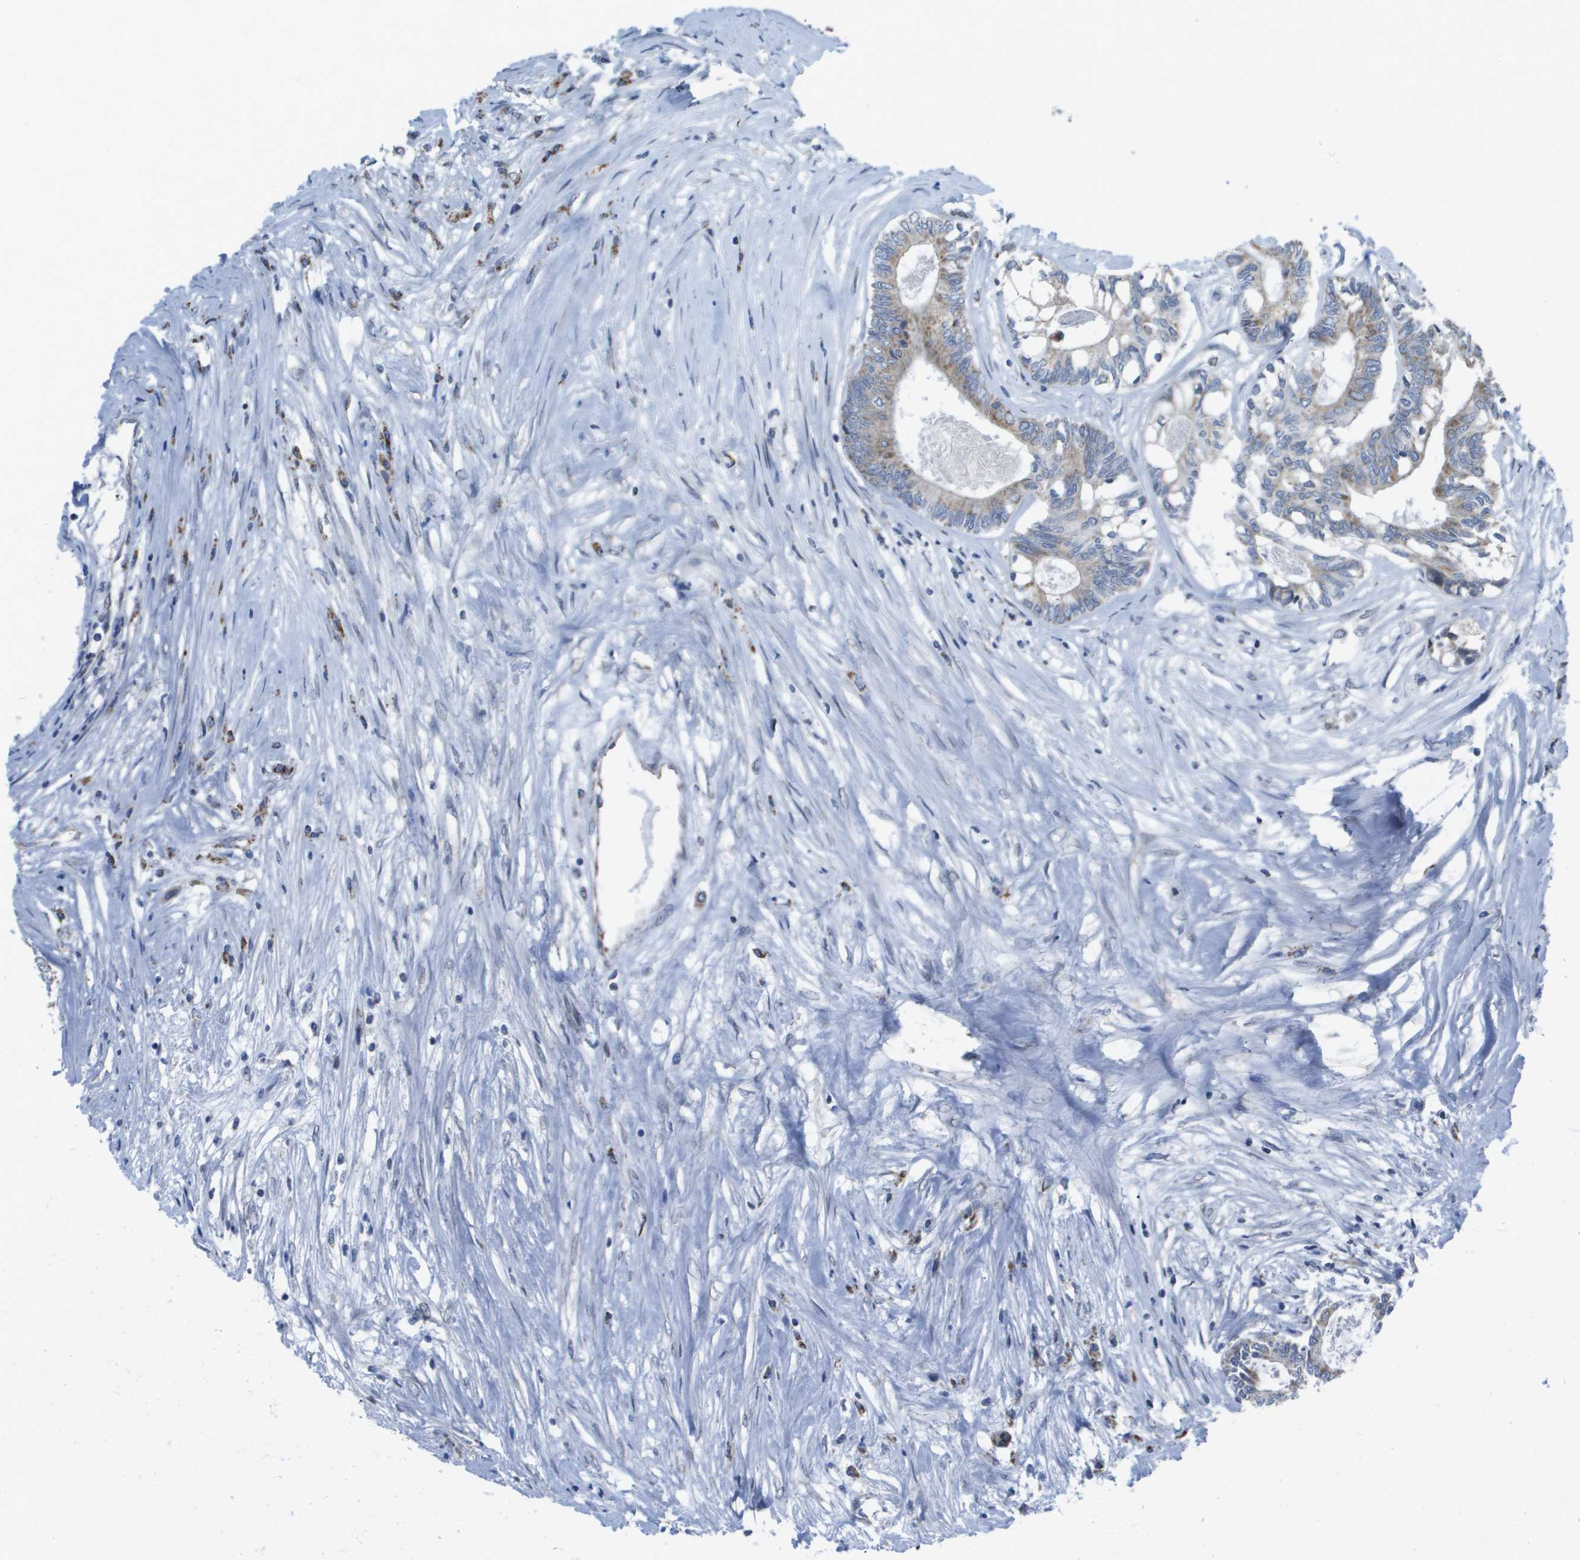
{"staining": {"intensity": "moderate", "quantity": "25%-75%", "location": "cytoplasmic/membranous"}, "tissue": "colorectal cancer", "cell_type": "Tumor cells", "image_type": "cancer", "snomed": [{"axis": "morphology", "description": "Adenocarcinoma, NOS"}, {"axis": "topography", "description": "Rectum"}], "caption": "IHC staining of adenocarcinoma (colorectal), which displays medium levels of moderate cytoplasmic/membranous staining in approximately 25%-75% of tumor cells indicating moderate cytoplasmic/membranous protein expression. The staining was performed using DAB (brown) for protein detection and nuclei were counterstained in hematoxylin (blue).", "gene": "TMEM223", "patient": {"sex": "male", "age": 63}}